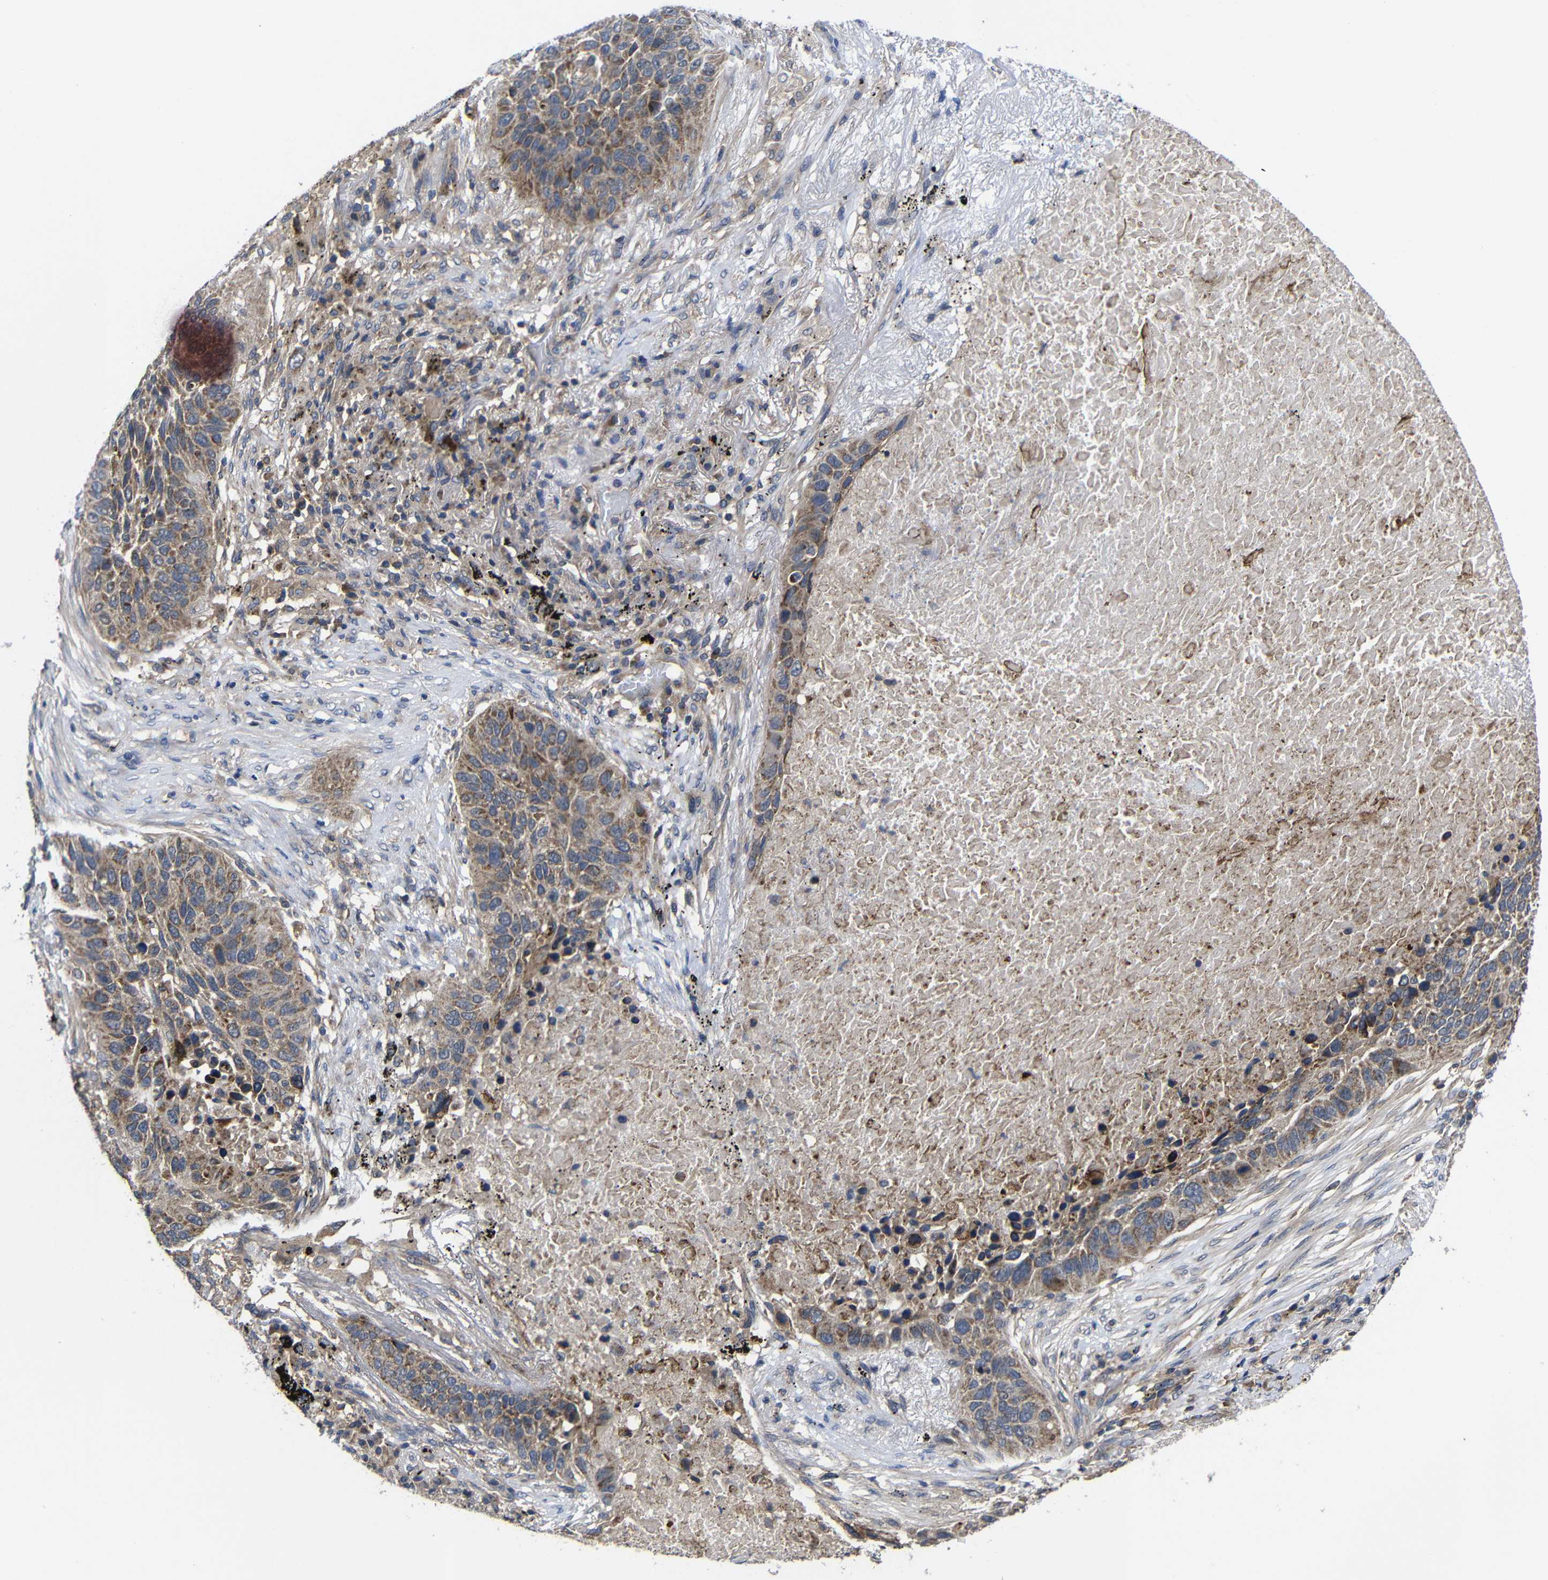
{"staining": {"intensity": "moderate", "quantity": ">75%", "location": "cytoplasmic/membranous"}, "tissue": "lung cancer", "cell_type": "Tumor cells", "image_type": "cancer", "snomed": [{"axis": "morphology", "description": "Squamous cell carcinoma, NOS"}, {"axis": "topography", "description": "Lung"}], "caption": "Lung cancer stained with a brown dye reveals moderate cytoplasmic/membranous positive staining in about >75% of tumor cells.", "gene": "LPAR5", "patient": {"sex": "male", "age": 57}}